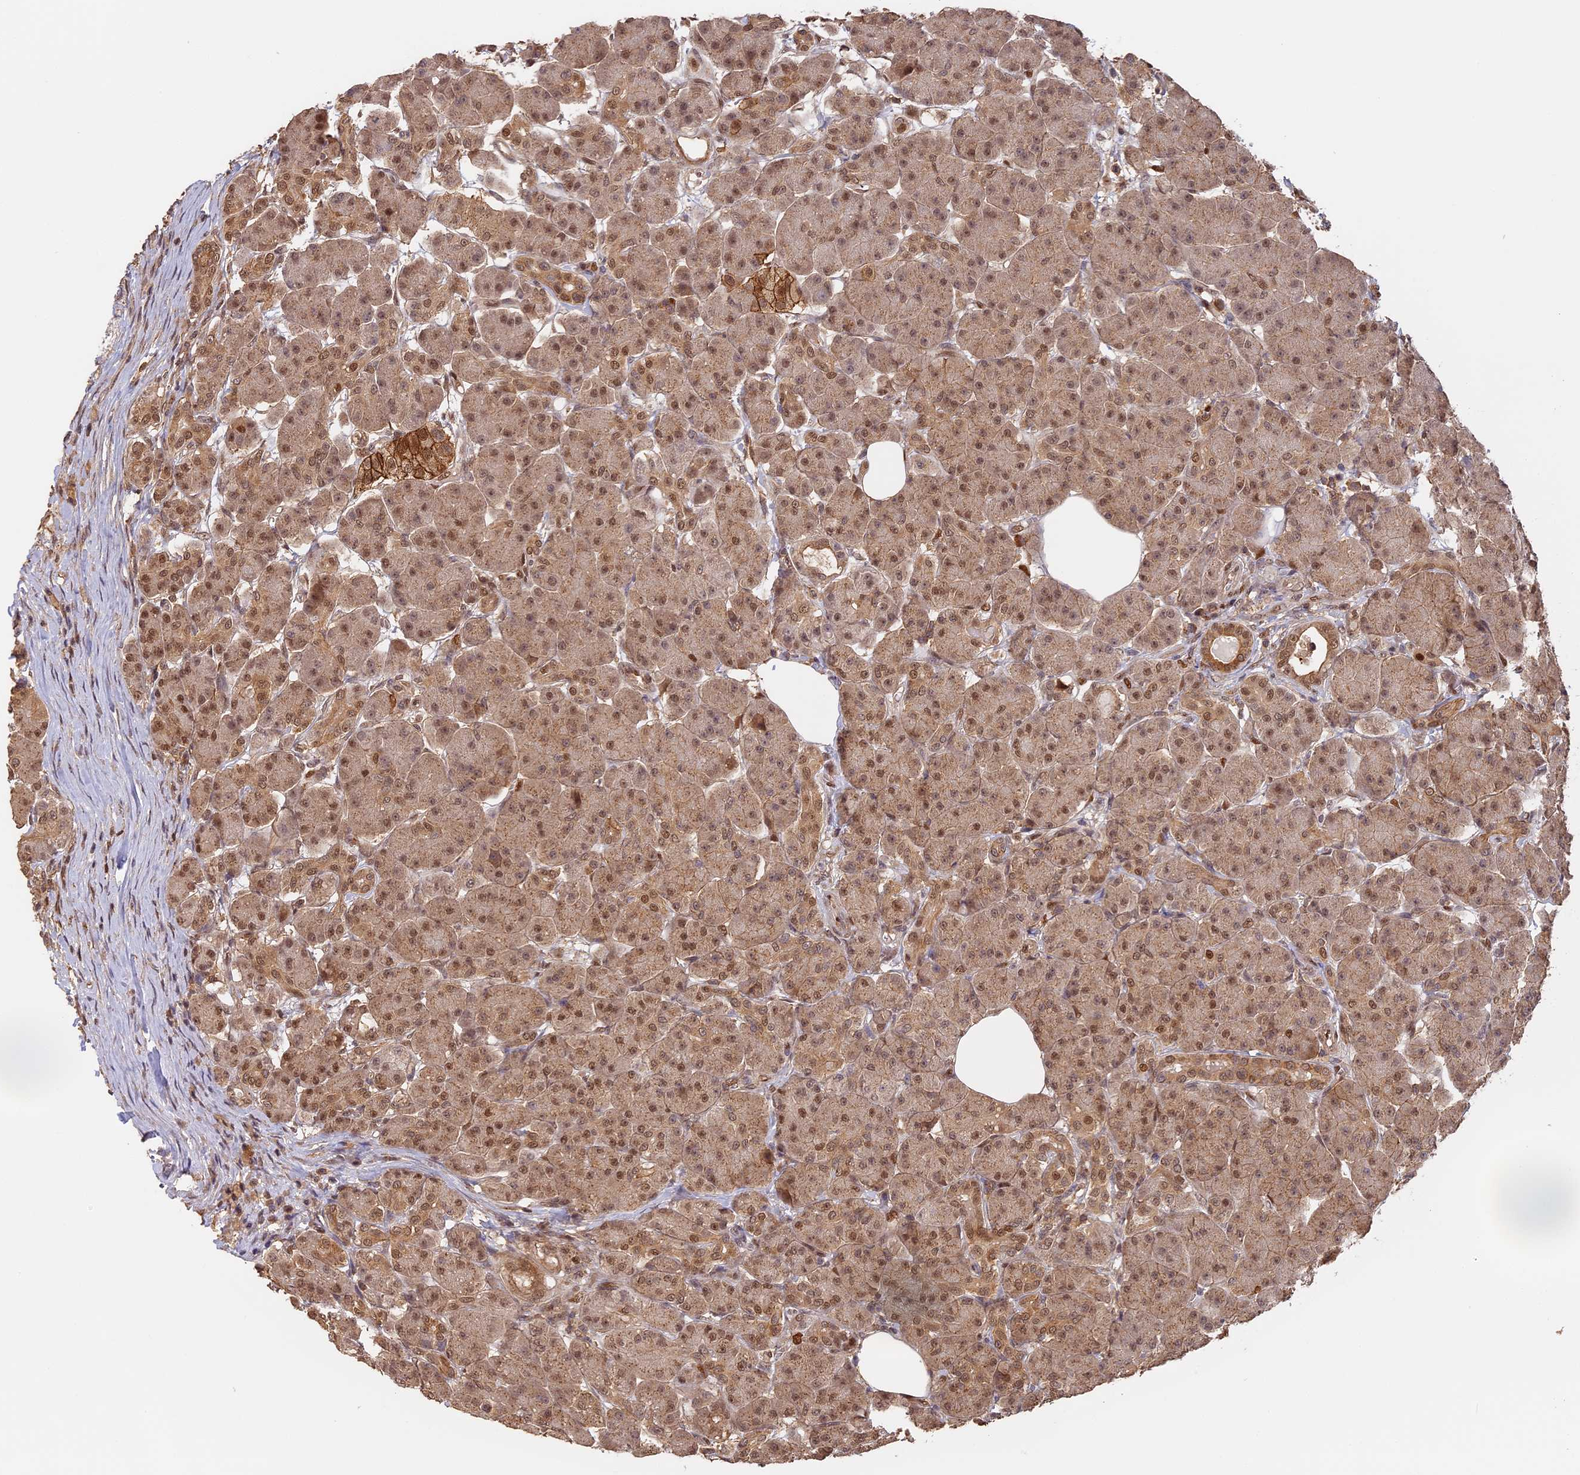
{"staining": {"intensity": "moderate", "quantity": ">75%", "location": "cytoplasmic/membranous,nuclear"}, "tissue": "pancreas", "cell_type": "Exocrine glandular cells", "image_type": "normal", "snomed": [{"axis": "morphology", "description": "Normal tissue, NOS"}, {"axis": "topography", "description": "Pancreas"}], "caption": "IHC (DAB) staining of unremarkable pancreas exhibits moderate cytoplasmic/membranous,nuclear protein staining in approximately >75% of exocrine glandular cells. (Brightfield microscopy of DAB IHC at high magnification).", "gene": "MYBL2", "patient": {"sex": "male", "age": 63}}